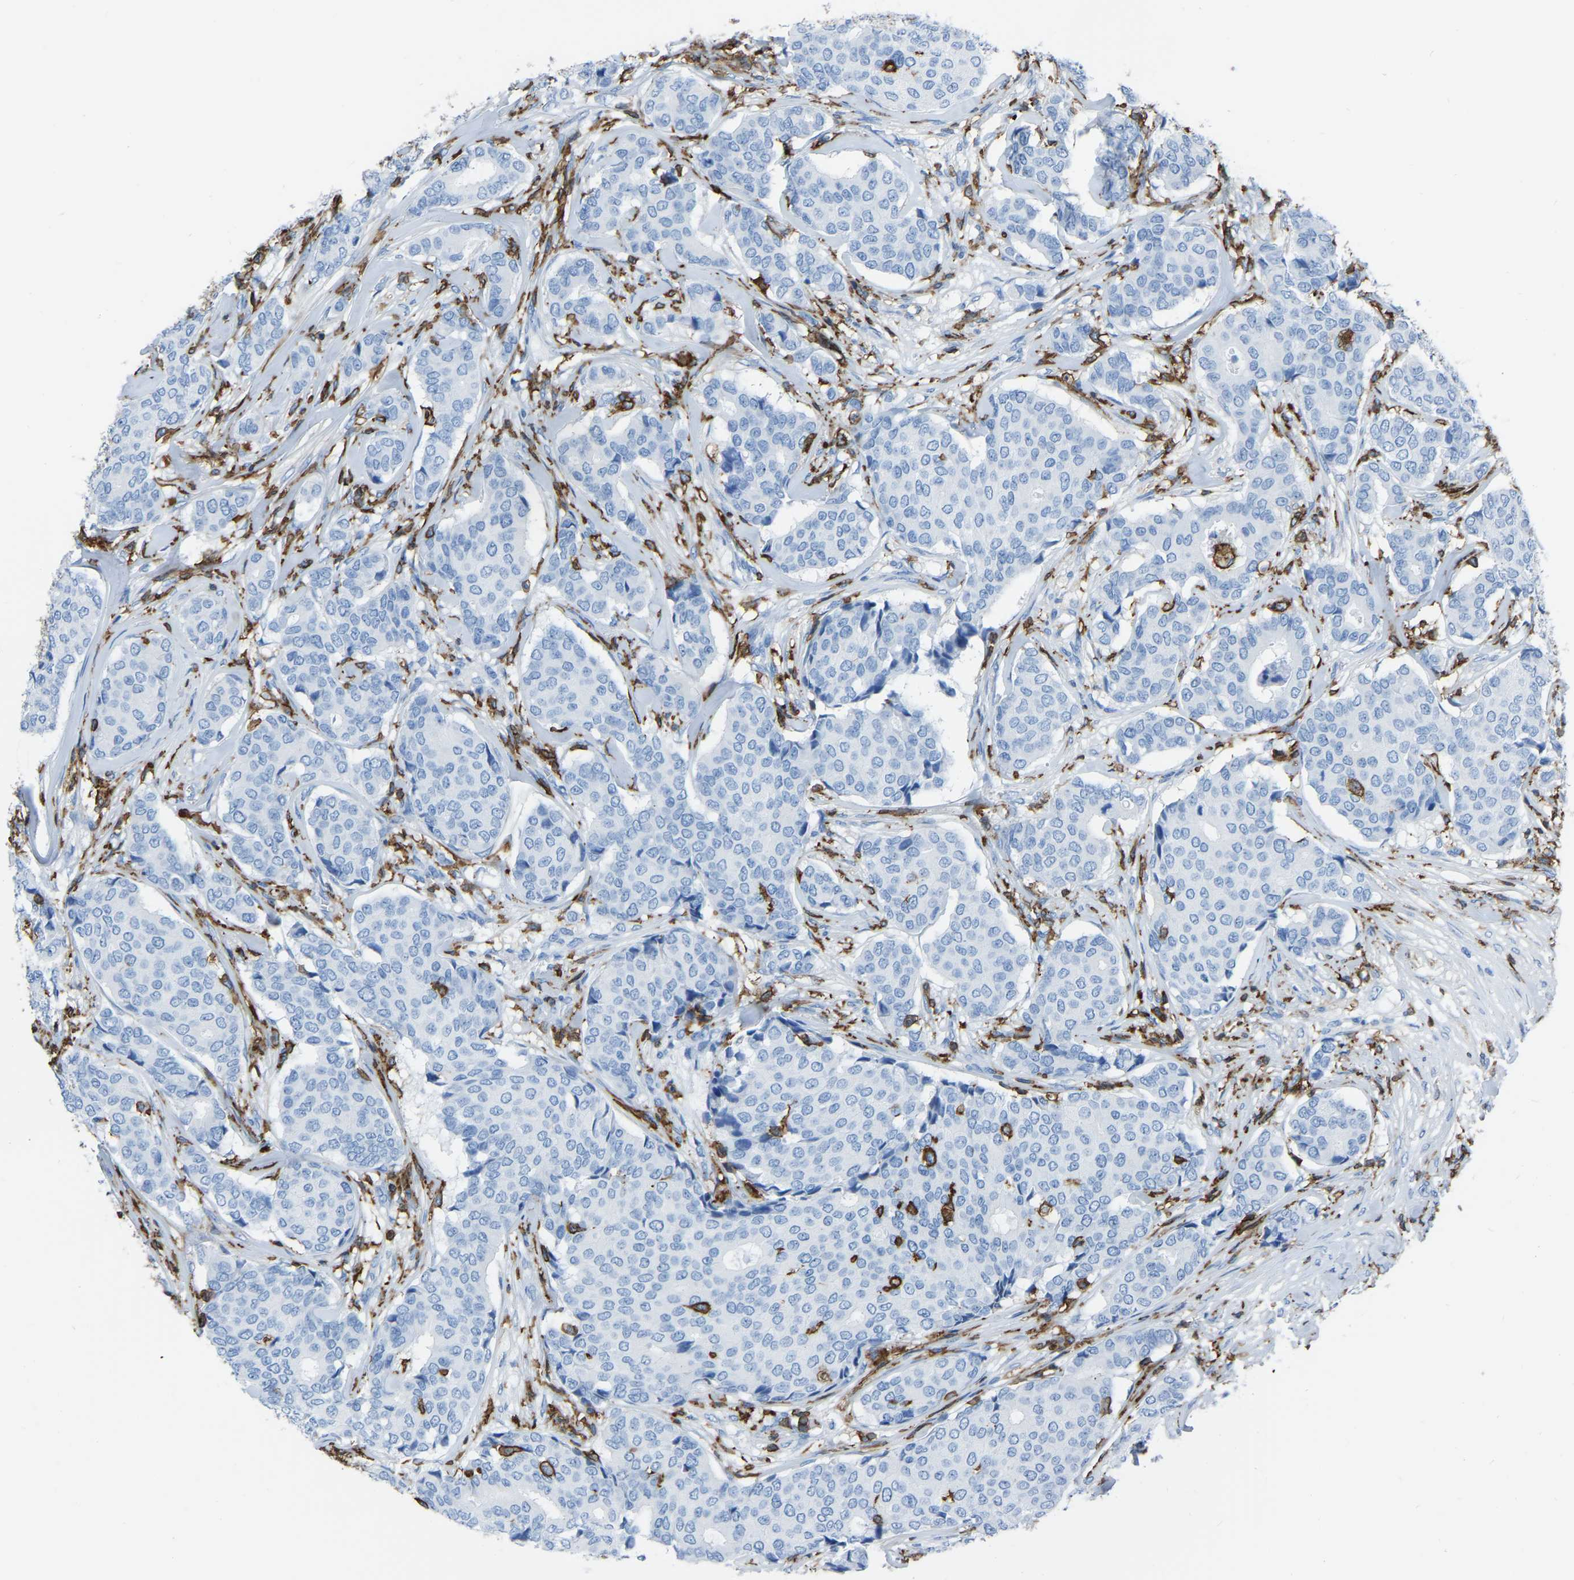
{"staining": {"intensity": "negative", "quantity": "none", "location": "none"}, "tissue": "breast cancer", "cell_type": "Tumor cells", "image_type": "cancer", "snomed": [{"axis": "morphology", "description": "Duct carcinoma"}, {"axis": "topography", "description": "Breast"}], "caption": "DAB immunohistochemical staining of breast cancer displays no significant staining in tumor cells.", "gene": "LSP1", "patient": {"sex": "female", "age": 75}}